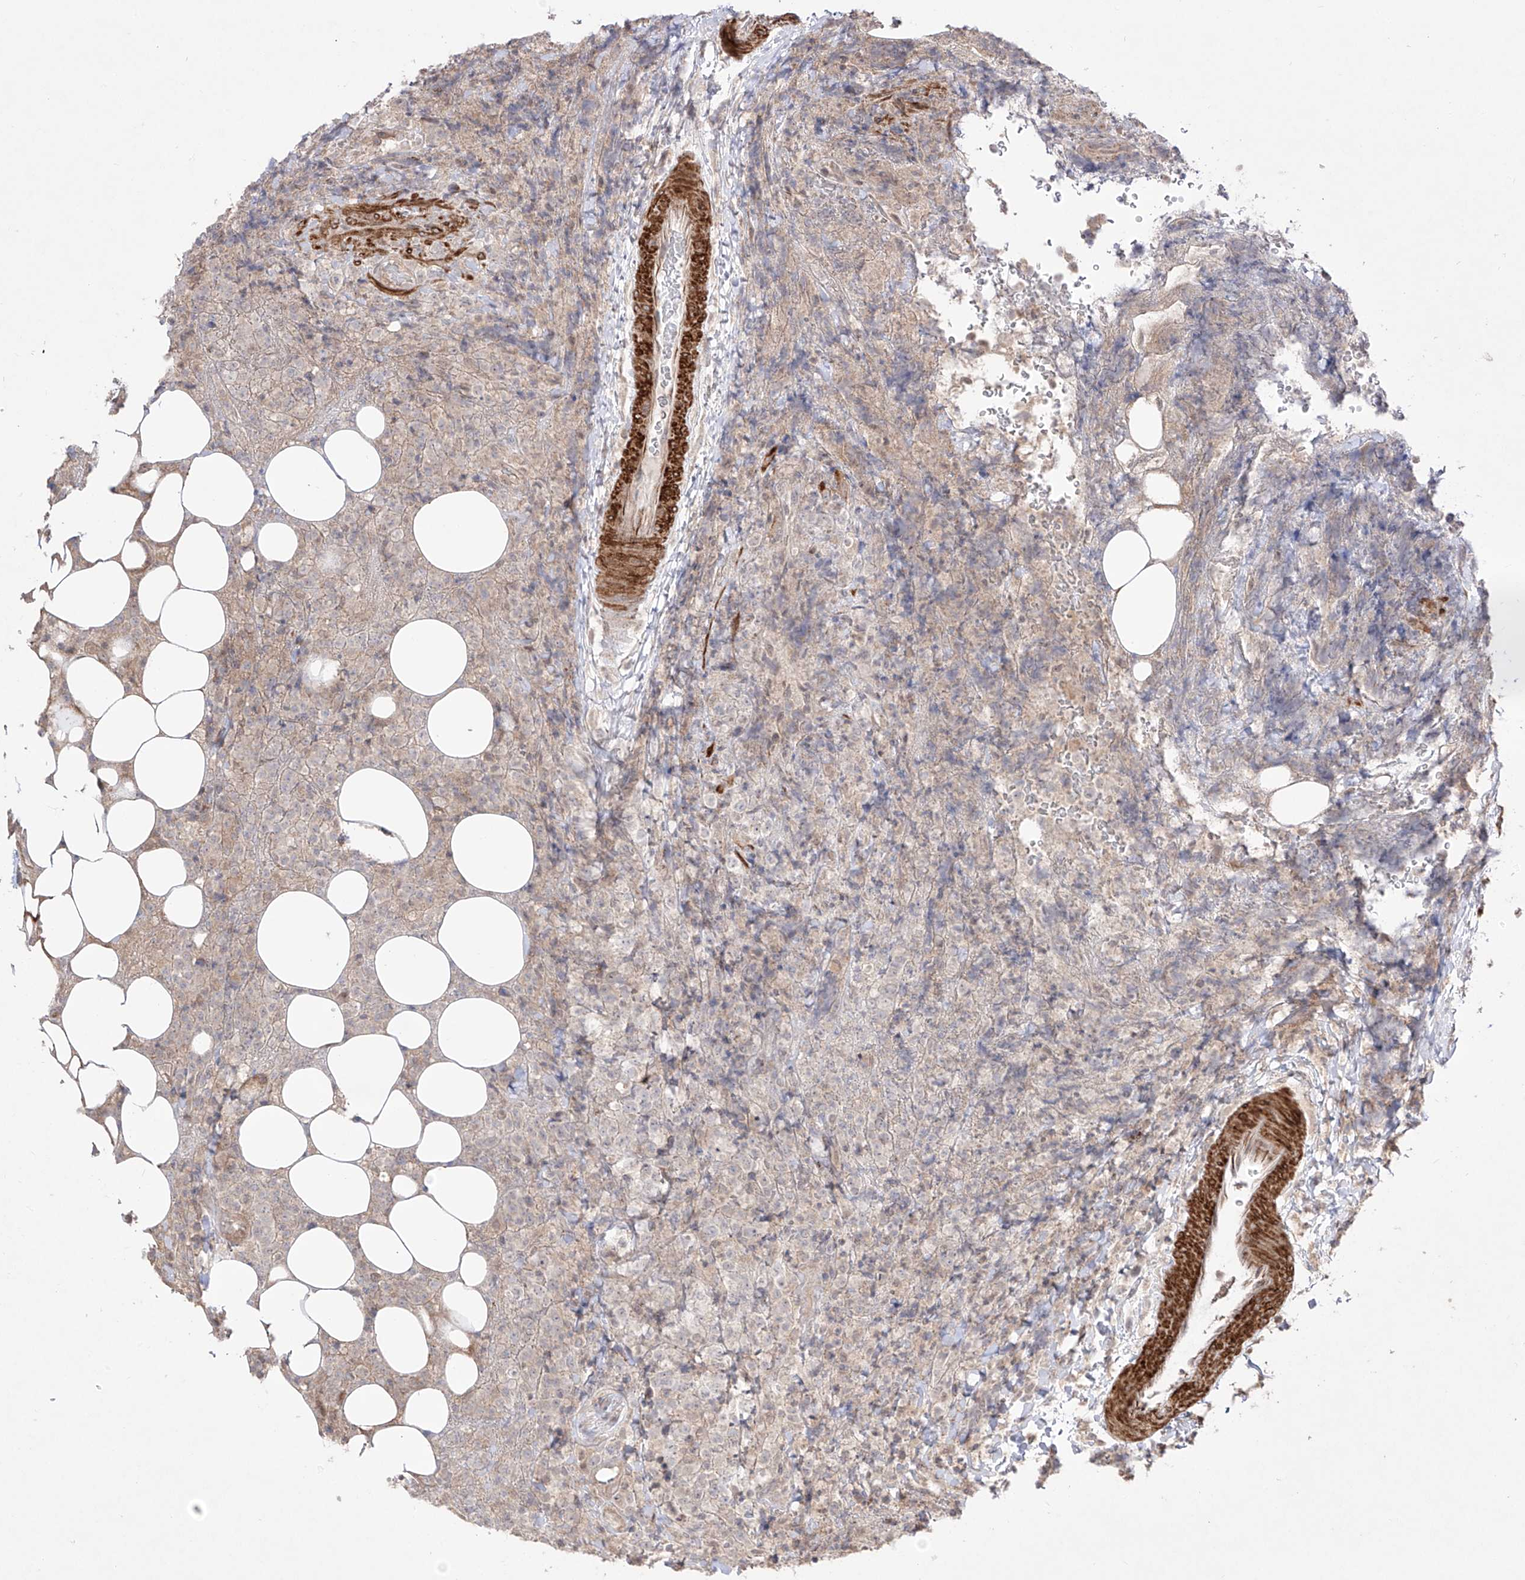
{"staining": {"intensity": "negative", "quantity": "none", "location": "none"}, "tissue": "lymphoma", "cell_type": "Tumor cells", "image_type": "cancer", "snomed": [{"axis": "morphology", "description": "Malignant lymphoma, non-Hodgkin's type, High grade"}, {"axis": "topography", "description": "Lymph node"}], "caption": "The IHC micrograph has no significant expression in tumor cells of lymphoma tissue.", "gene": "KDM1B", "patient": {"sex": "male", "age": 13}}